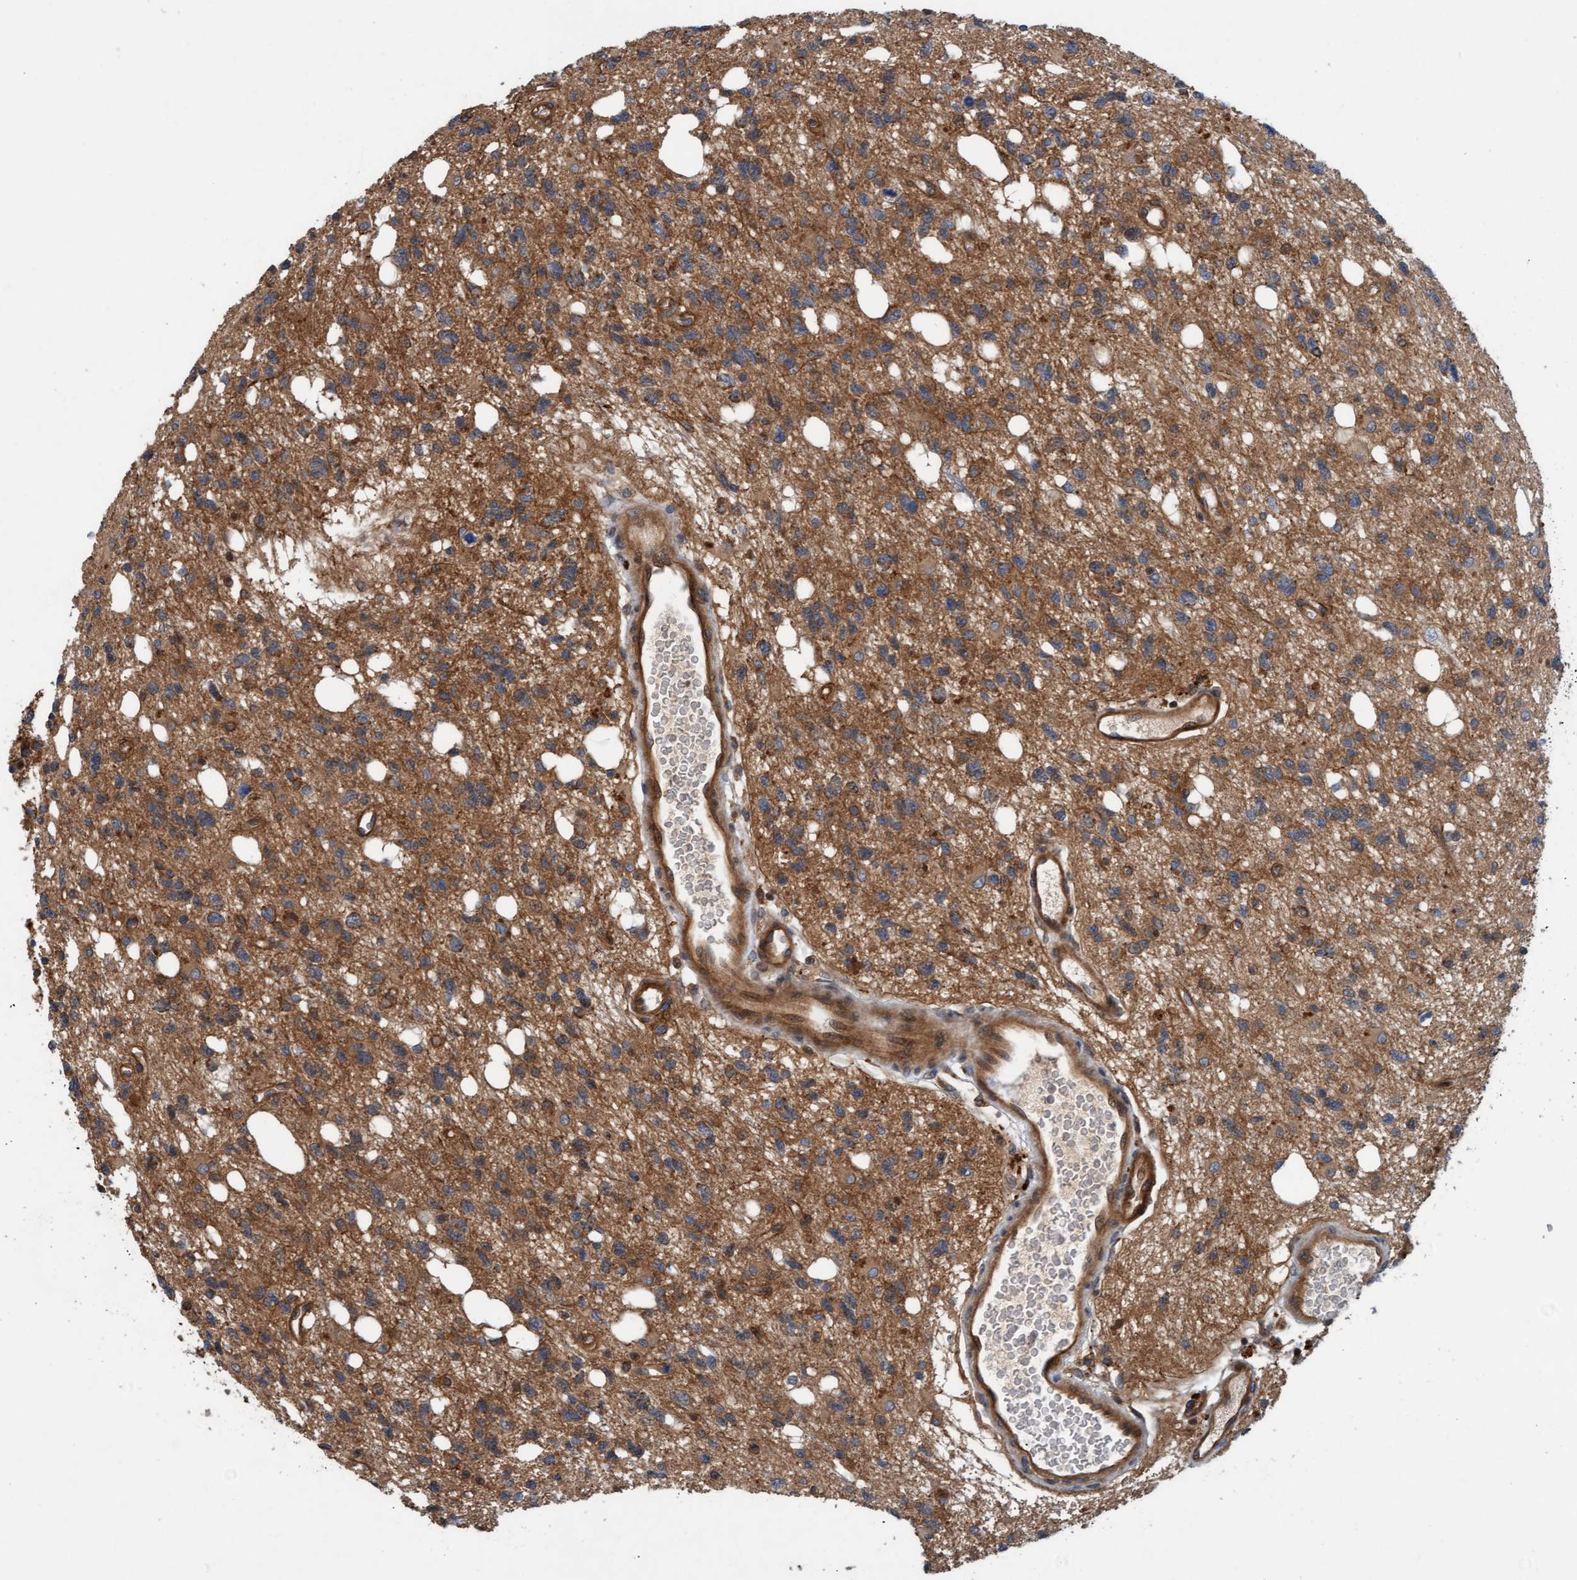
{"staining": {"intensity": "moderate", "quantity": ">75%", "location": "cytoplasmic/membranous"}, "tissue": "glioma", "cell_type": "Tumor cells", "image_type": "cancer", "snomed": [{"axis": "morphology", "description": "Glioma, malignant, High grade"}, {"axis": "topography", "description": "Brain"}], "caption": "Glioma tissue displays moderate cytoplasmic/membranous positivity in about >75% of tumor cells, visualized by immunohistochemistry.", "gene": "ERAL1", "patient": {"sex": "female", "age": 62}}